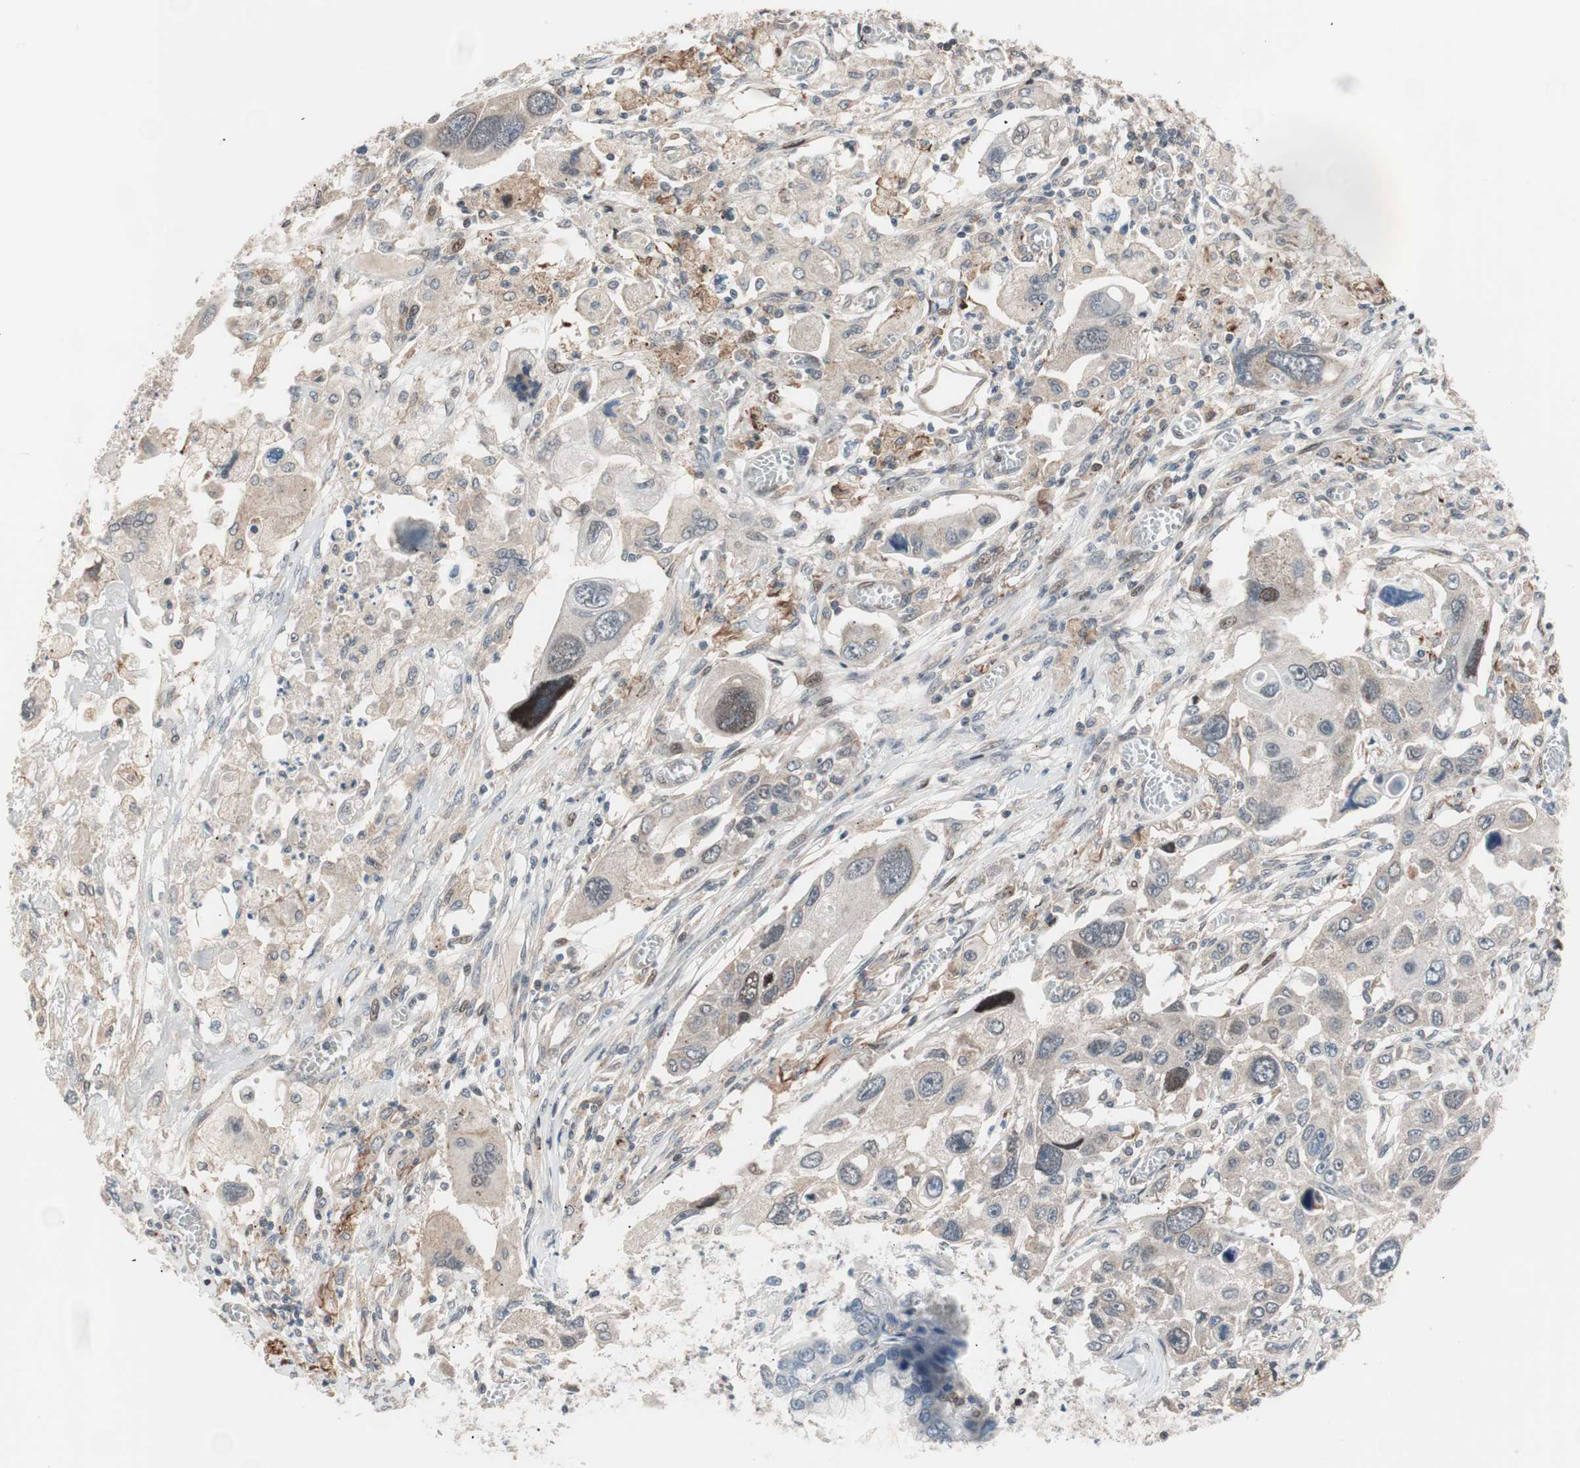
{"staining": {"intensity": "weak", "quantity": "<25%", "location": "cytoplasmic/membranous"}, "tissue": "lung cancer", "cell_type": "Tumor cells", "image_type": "cancer", "snomed": [{"axis": "morphology", "description": "Squamous cell carcinoma, NOS"}, {"axis": "topography", "description": "Lung"}], "caption": "DAB (3,3'-diaminobenzidine) immunohistochemical staining of human lung cancer exhibits no significant expression in tumor cells.", "gene": "POLH", "patient": {"sex": "male", "age": 71}}